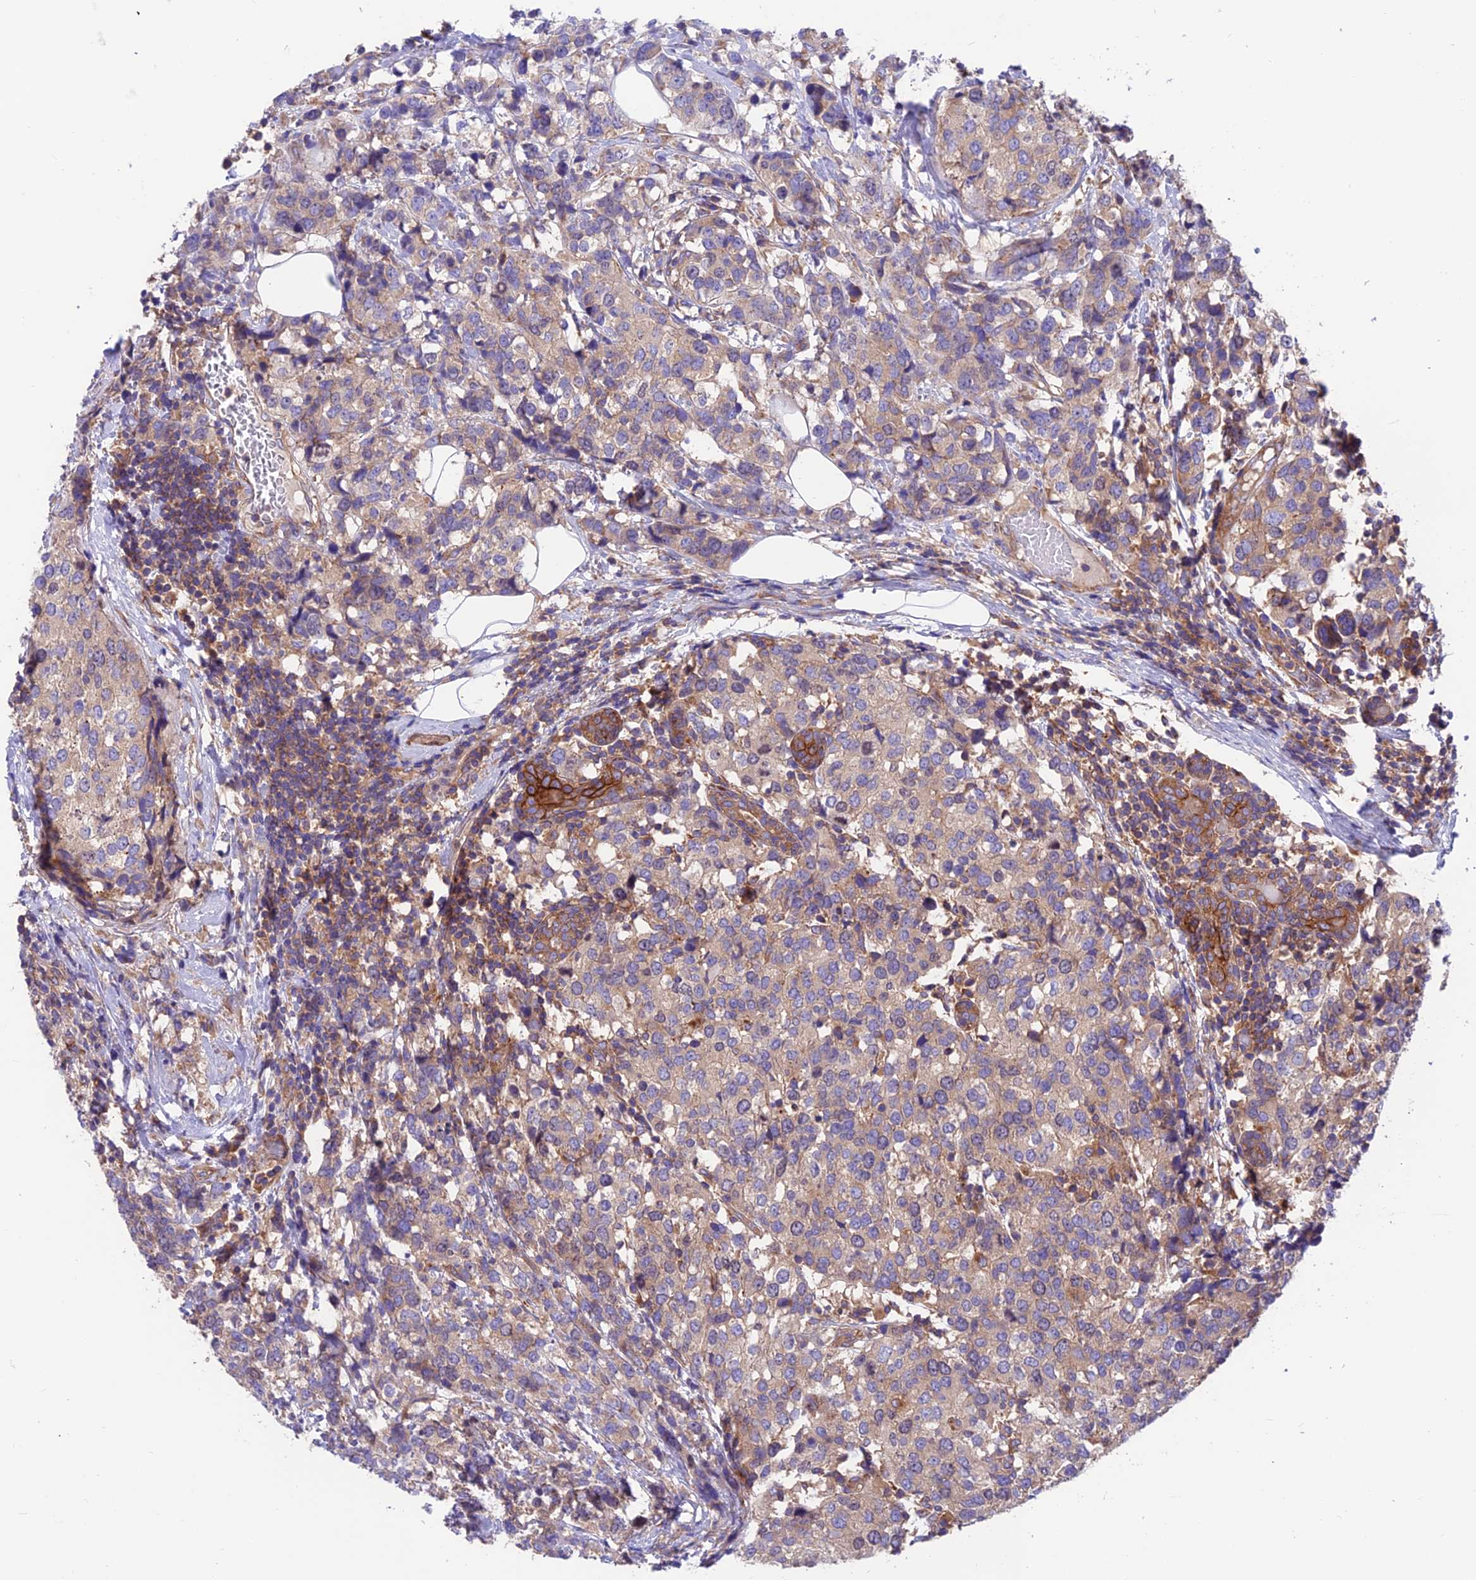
{"staining": {"intensity": "weak", "quantity": ">75%", "location": "cytoplasmic/membranous"}, "tissue": "breast cancer", "cell_type": "Tumor cells", "image_type": "cancer", "snomed": [{"axis": "morphology", "description": "Lobular carcinoma"}, {"axis": "topography", "description": "Breast"}], "caption": "High-magnification brightfield microscopy of breast cancer stained with DAB (brown) and counterstained with hematoxylin (blue). tumor cells exhibit weak cytoplasmic/membranous staining is present in approximately>75% of cells.", "gene": "VPS16", "patient": {"sex": "female", "age": 59}}